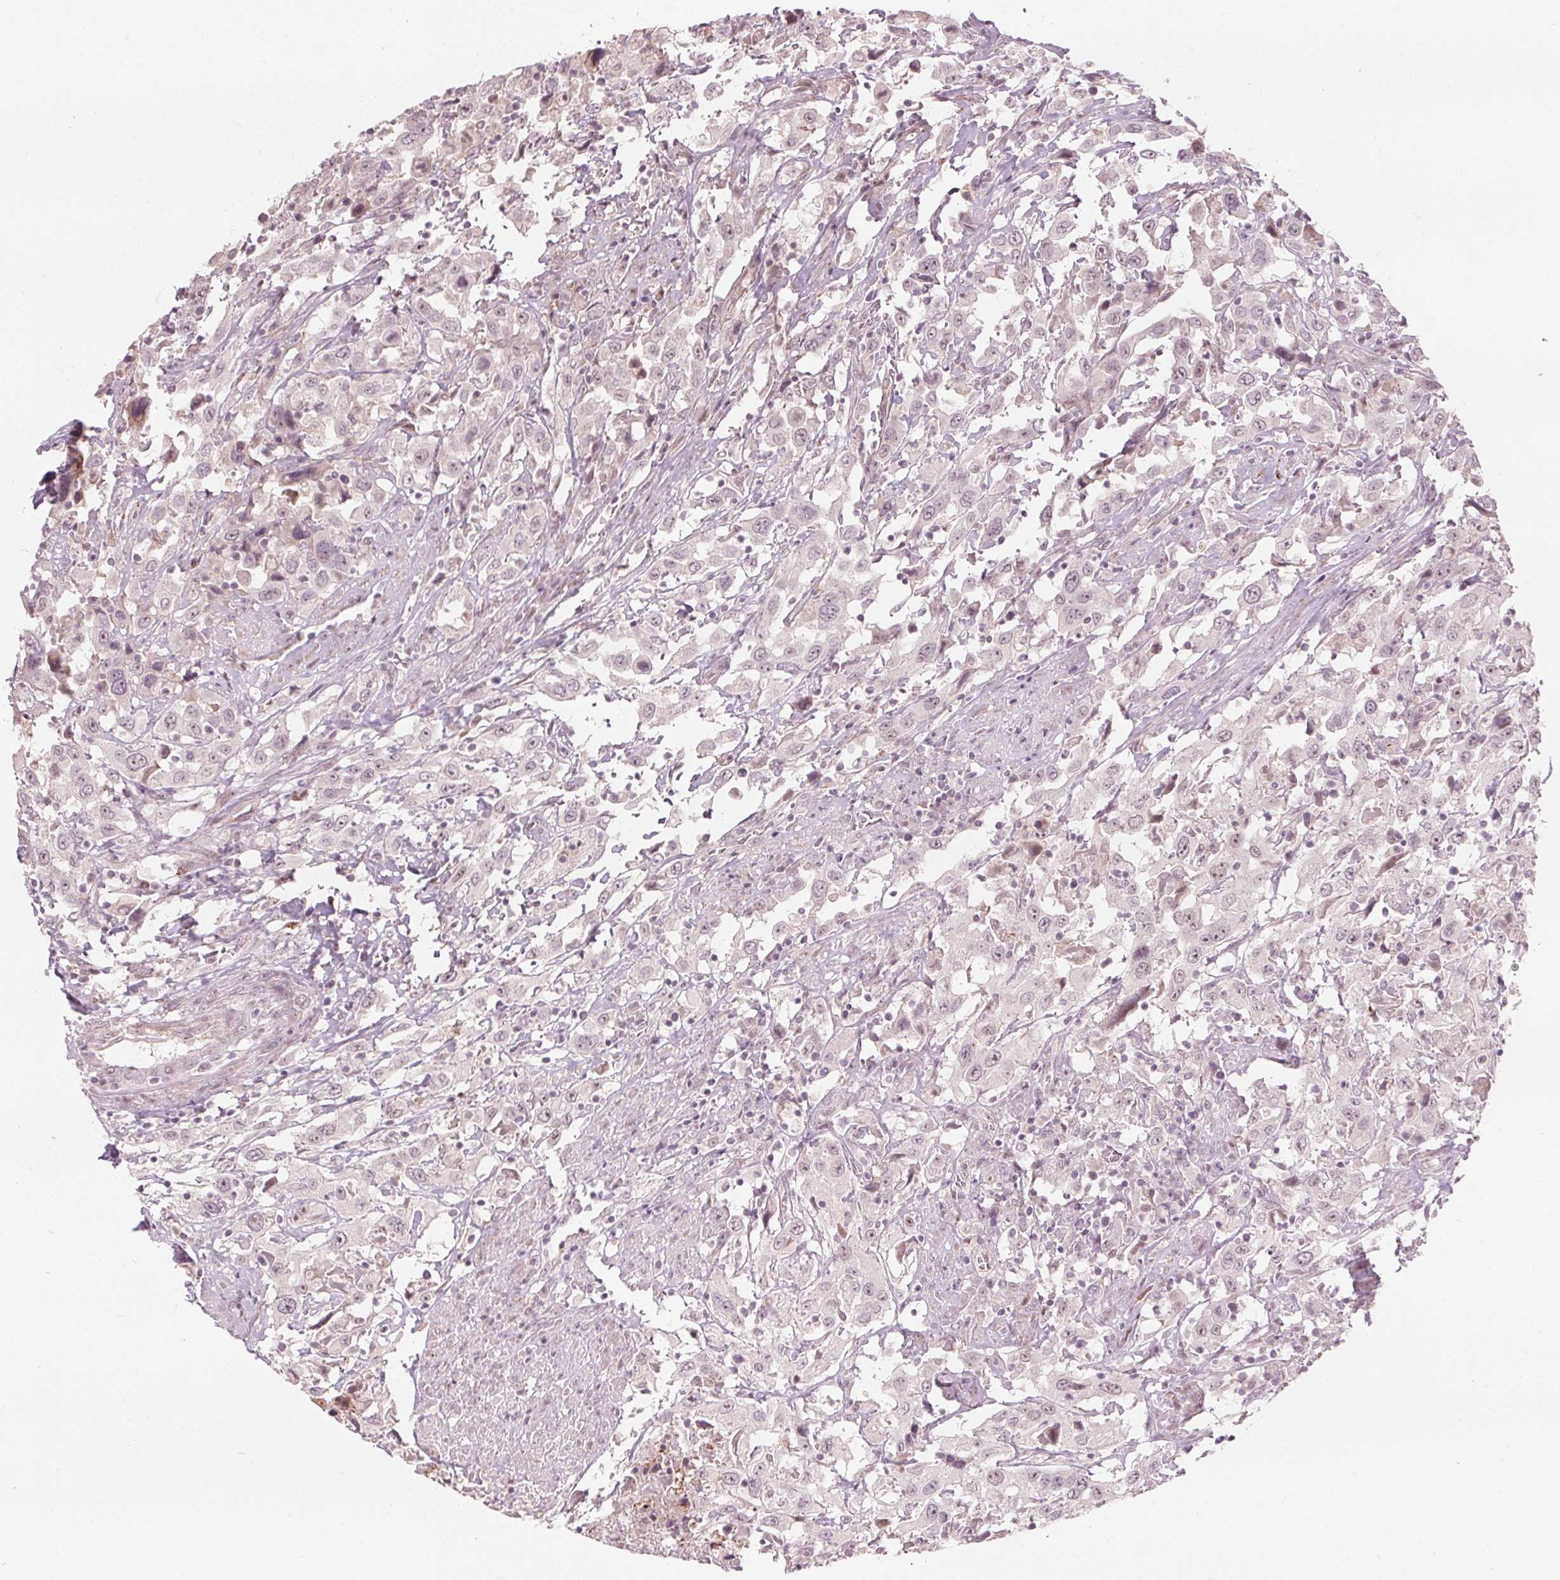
{"staining": {"intensity": "negative", "quantity": "none", "location": "none"}, "tissue": "urothelial cancer", "cell_type": "Tumor cells", "image_type": "cancer", "snomed": [{"axis": "morphology", "description": "Urothelial carcinoma, High grade"}, {"axis": "topography", "description": "Urinary bladder"}], "caption": "The histopathology image reveals no significant staining in tumor cells of urothelial cancer. (Stains: DAB immunohistochemistry (IHC) with hematoxylin counter stain, Microscopy: brightfield microscopy at high magnification).", "gene": "TMED6", "patient": {"sex": "male", "age": 61}}